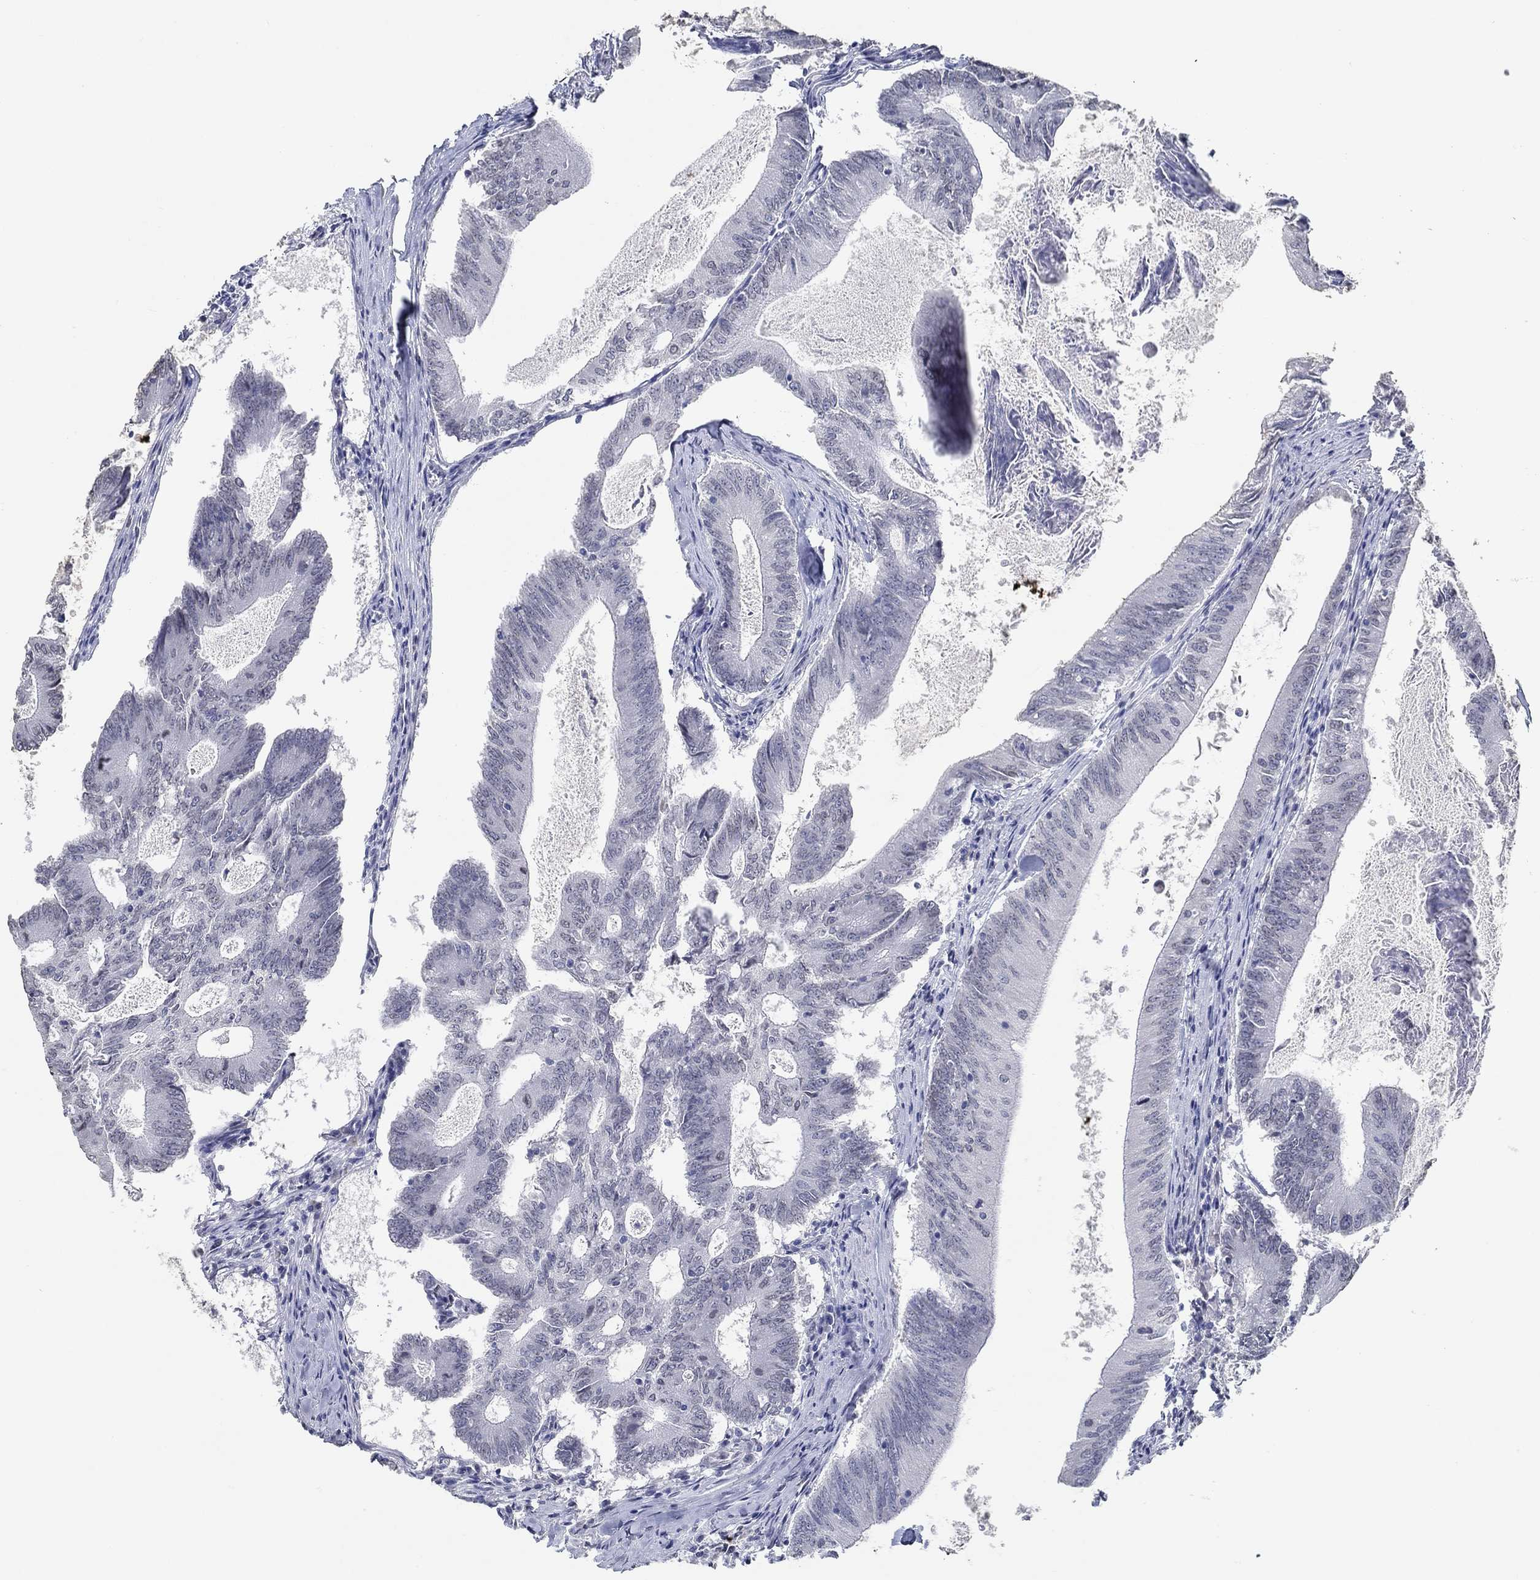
{"staining": {"intensity": "negative", "quantity": "none", "location": "none"}, "tissue": "colorectal cancer", "cell_type": "Tumor cells", "image_type": "cancer", "snomed": [{"axis": "morphology", "description": "Adenocarcinoma, NOS"}, {"axis": "topography", "description": "Colon"}], "caption": "DAB (3,3'-diaminobenzidine) immunohistochemical staining of human colorectal adenocarcinoma displays no significant expression in tumor cells.", "gene": "NUP155", "patient": {"sex": "female", "age": 70}}